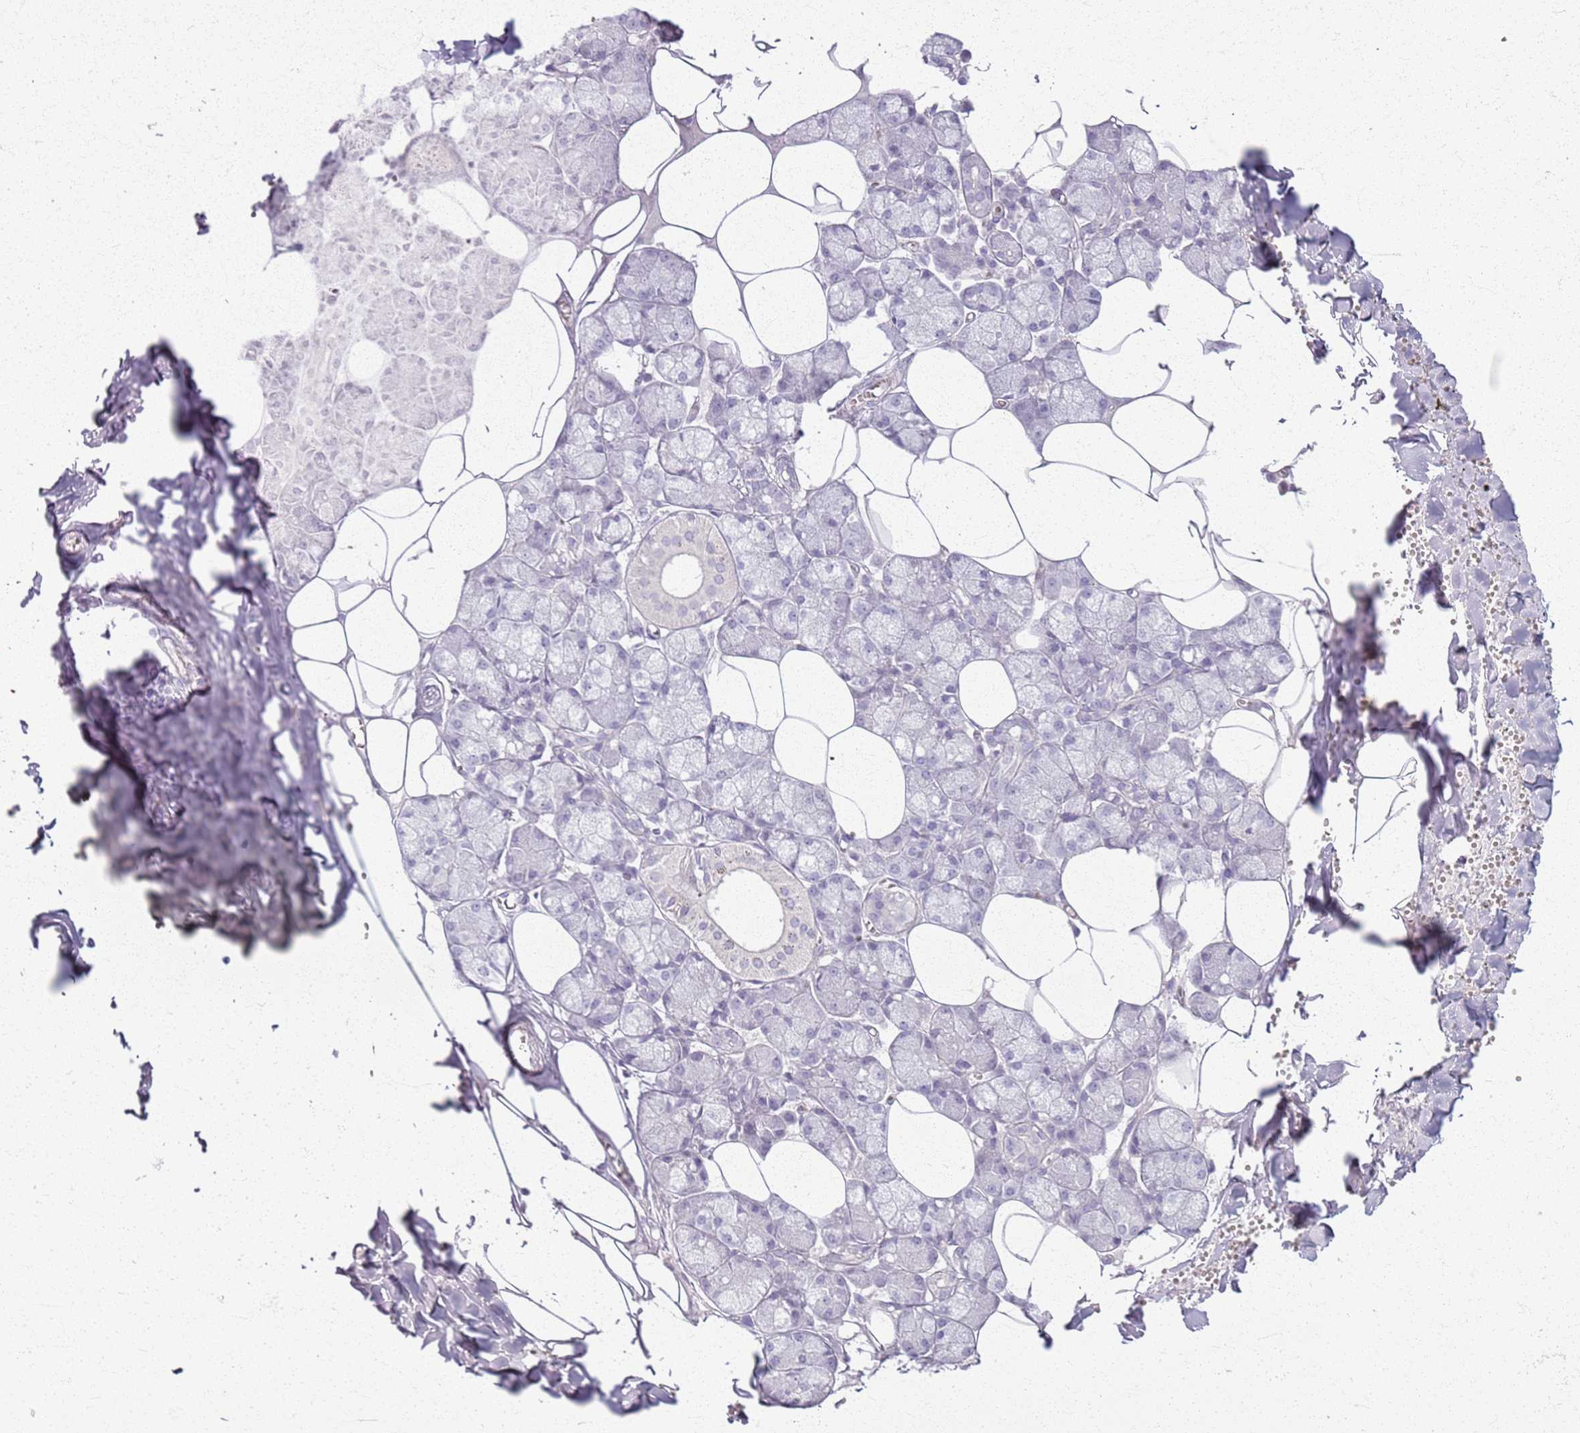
{"staining": {"intensity": "negative", "quantity": "none", "location": "none"}, "tissue": "salivary gland", "cell_type": "Glandular cells", "image_type": "normal", "snomed": [{"axis": "morphology", "description": "Normal tissue, NOS"}, {"axis": "topography", "description": "Salivary gland"}], "caption": "Immunohistochemistry (IHC) of benign salivary gland exhibits no staining in glandular cells.", "gene": "CSRP3", "patient": {"sex": "male", "age": 62}}